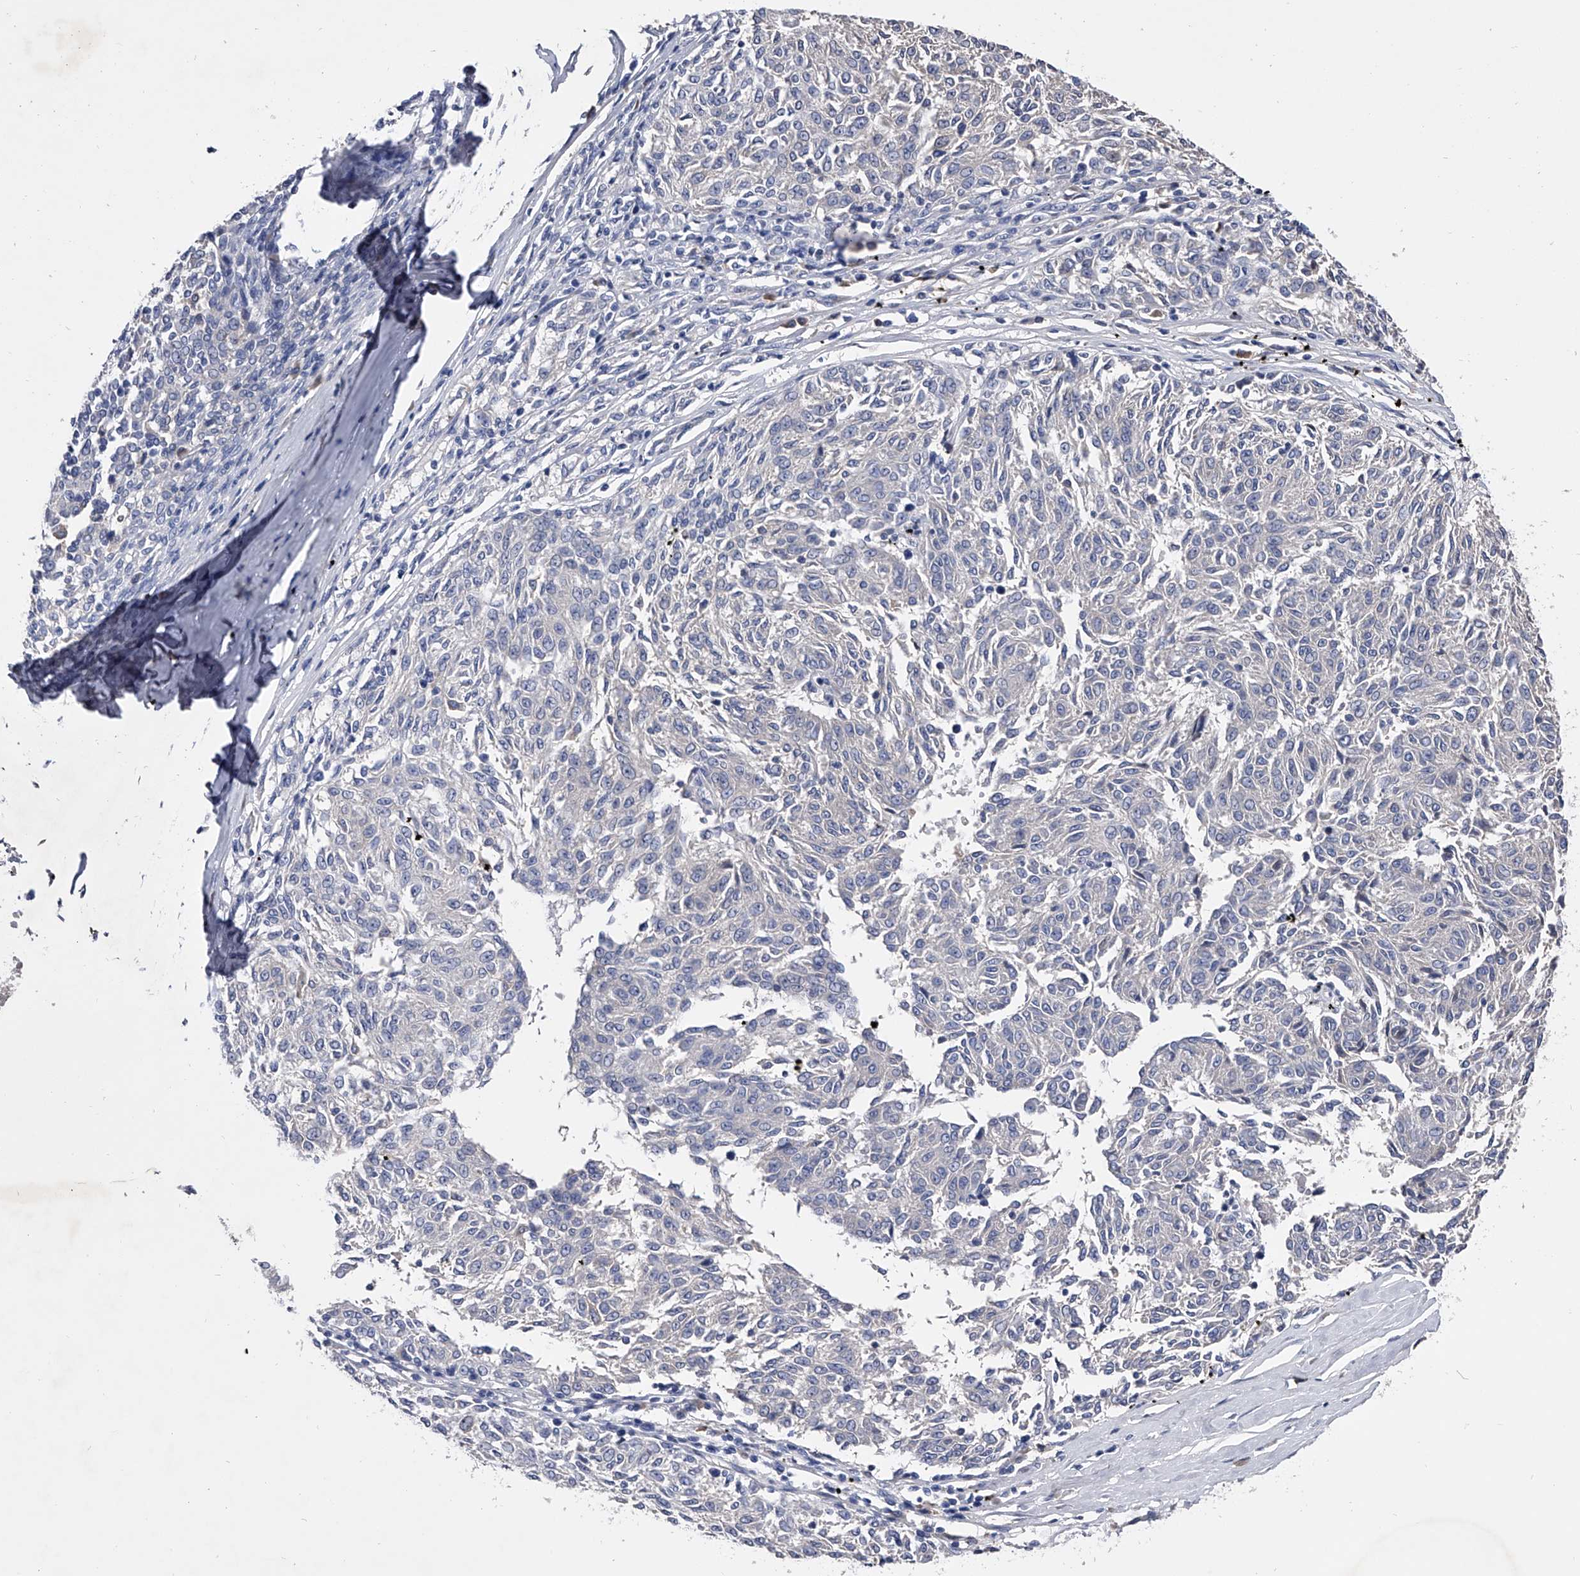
{"staining": {"intensity": "negative", "quantity": "none", "location": "none"}, "tissue": "melanoma", "cell_type": "Tumor cells", "image_type": "cancer", "snomed": [{"axis": "morphology", "description": "Malignant melanoma, NOS"}, {"axis": "topography", "description": "Skin"}], "caption": "Tumor cells are negative for brown protein staining in melanoma.", "gene": "EFCAB7", "patient": {"sex": "female", "age": 72}}